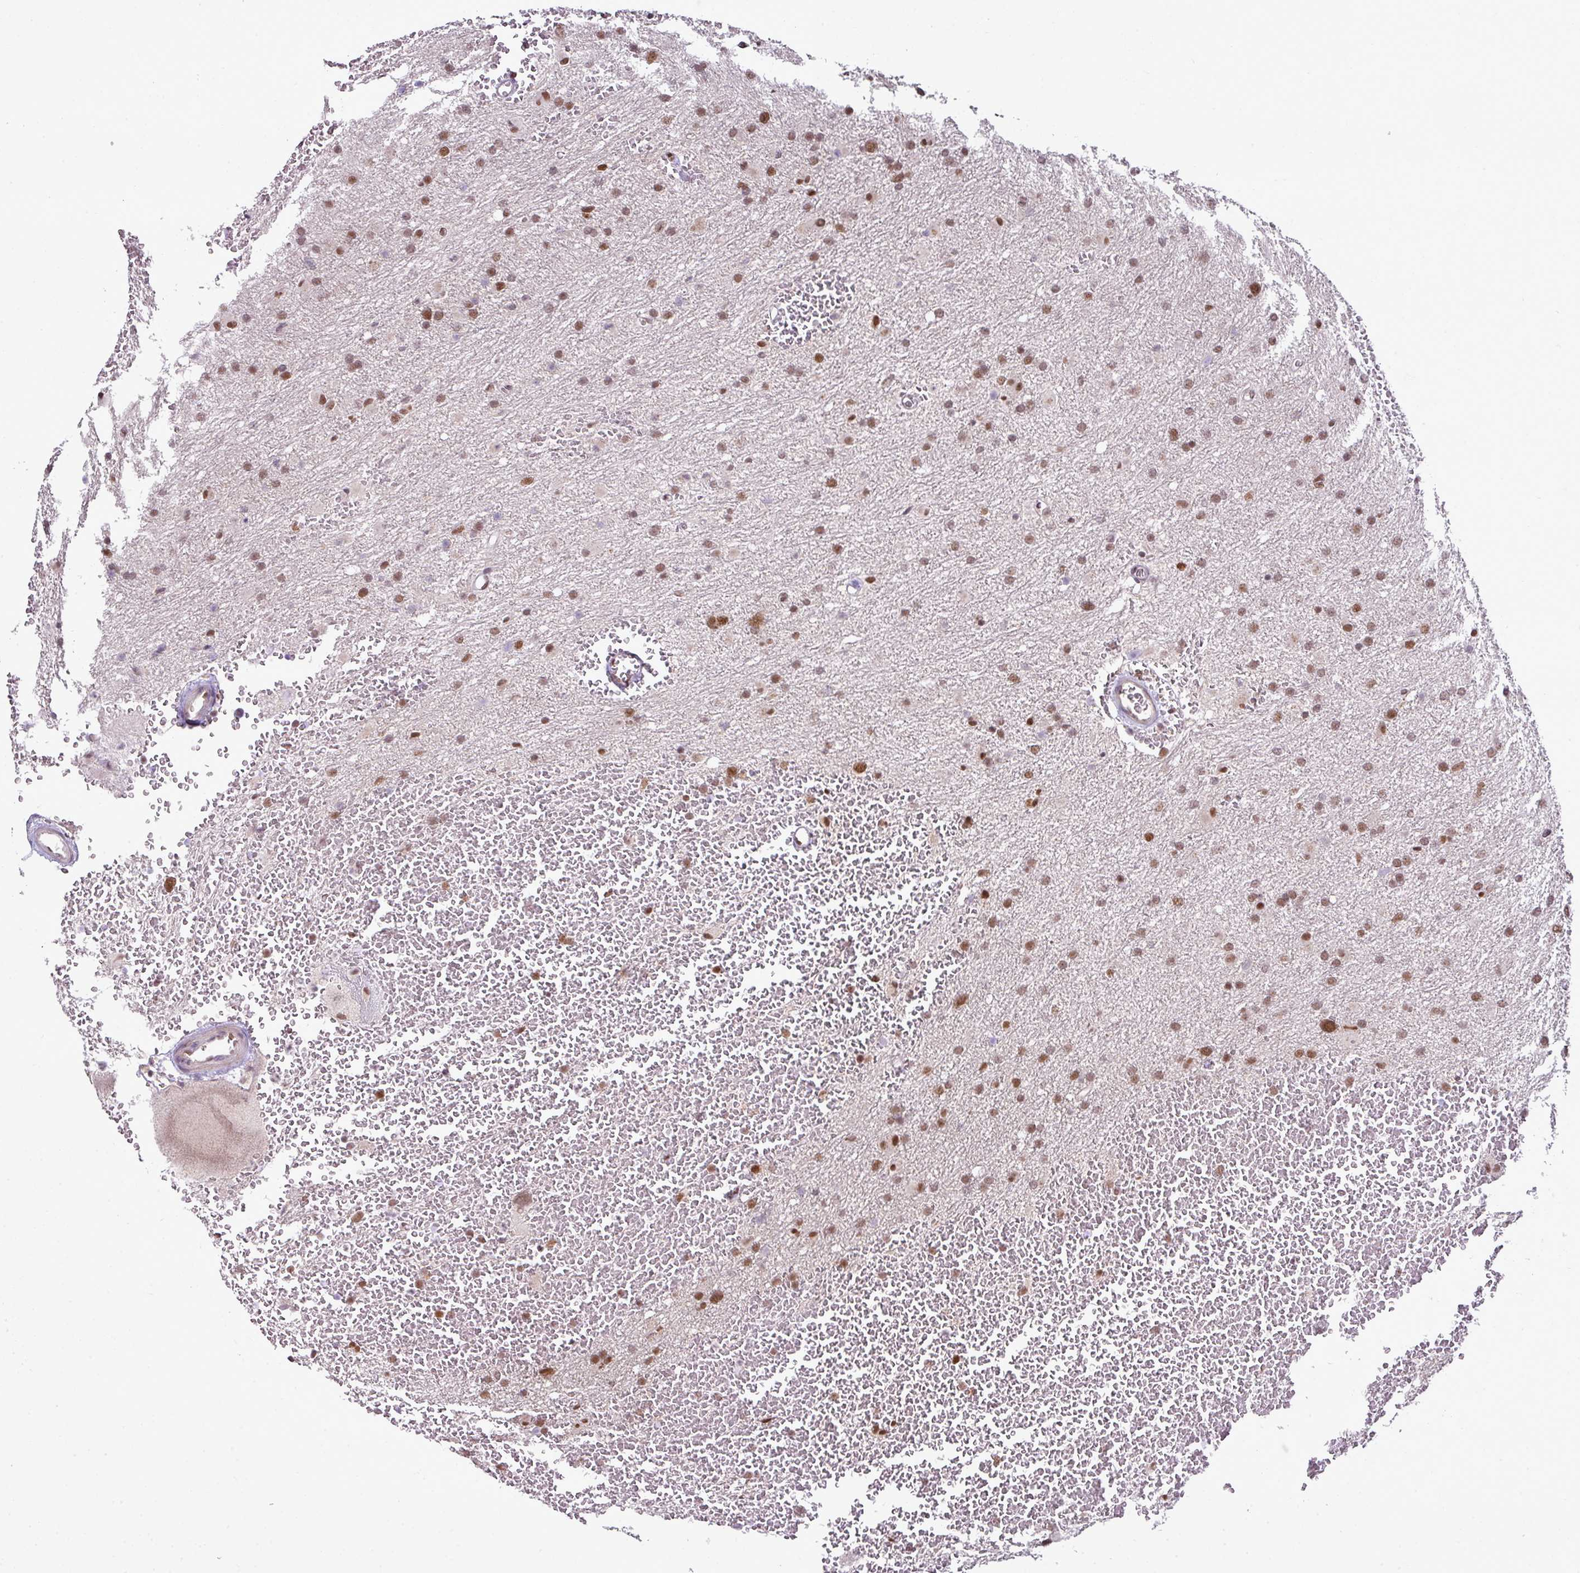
{"staining": {"intensity": "moderate", "quantity": ">75%", "location": "nuclear"}, "tissue": "glioma", "cell_type": "Tumor cells", "image_type": "cancer", "snomed": [{"axis": "morphology", "description": "Glioma, malignant, High grade"}, {"axis": "topography", "description": "Cerebral cortex"}], "caption": "Human malignant glioma (high-grade) stained with a protein marker shows moderate staining in tumor cells.", "gene": "PGAP4", "patient": {"sex": "female", "age": 36}}